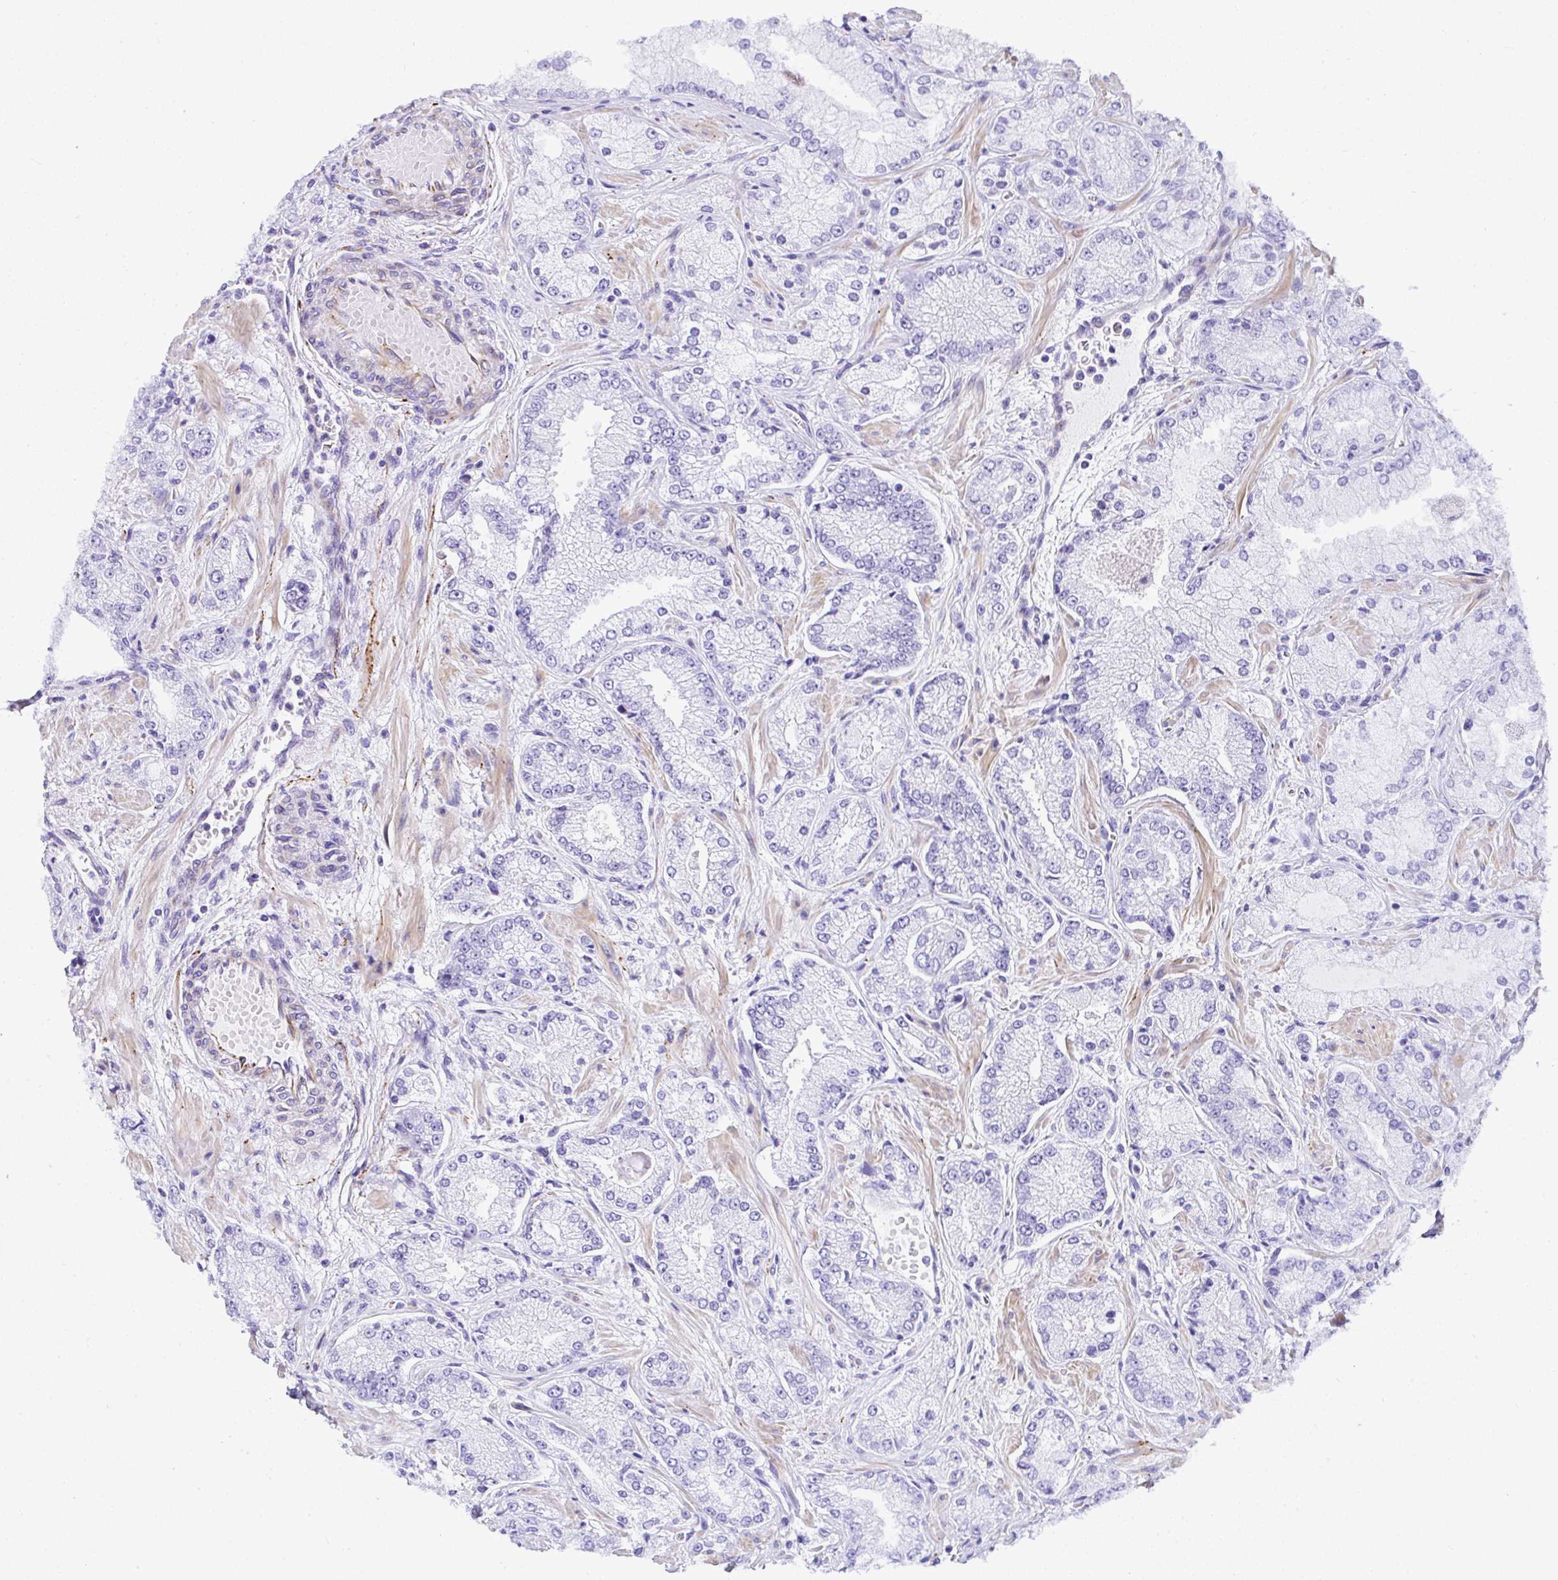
{"staining": {"intensity": "negative", "quantity": "none", "location": "none"}, "tissue": "prostate cancer", "cell_type": "Tumor cells", "image_type": "cancer", "snomed": [{"axis": "morphology", "description": "Normal tissue, NOS"}, {"axis": "morphology", "description": "Adenocarcinoma, High grade"}, {"axis": "topography", "description": "Prostate"}, {"axis": "topography", "description": "Peripheral nerve tissue"}], "caption": "Adenocarcinoma (high-grade) (prostate) stained for a protein using IHC reveals no staining tumor cells.", "gene": "DEPDC5", "patient": {"sex": "male", "age": 68}}